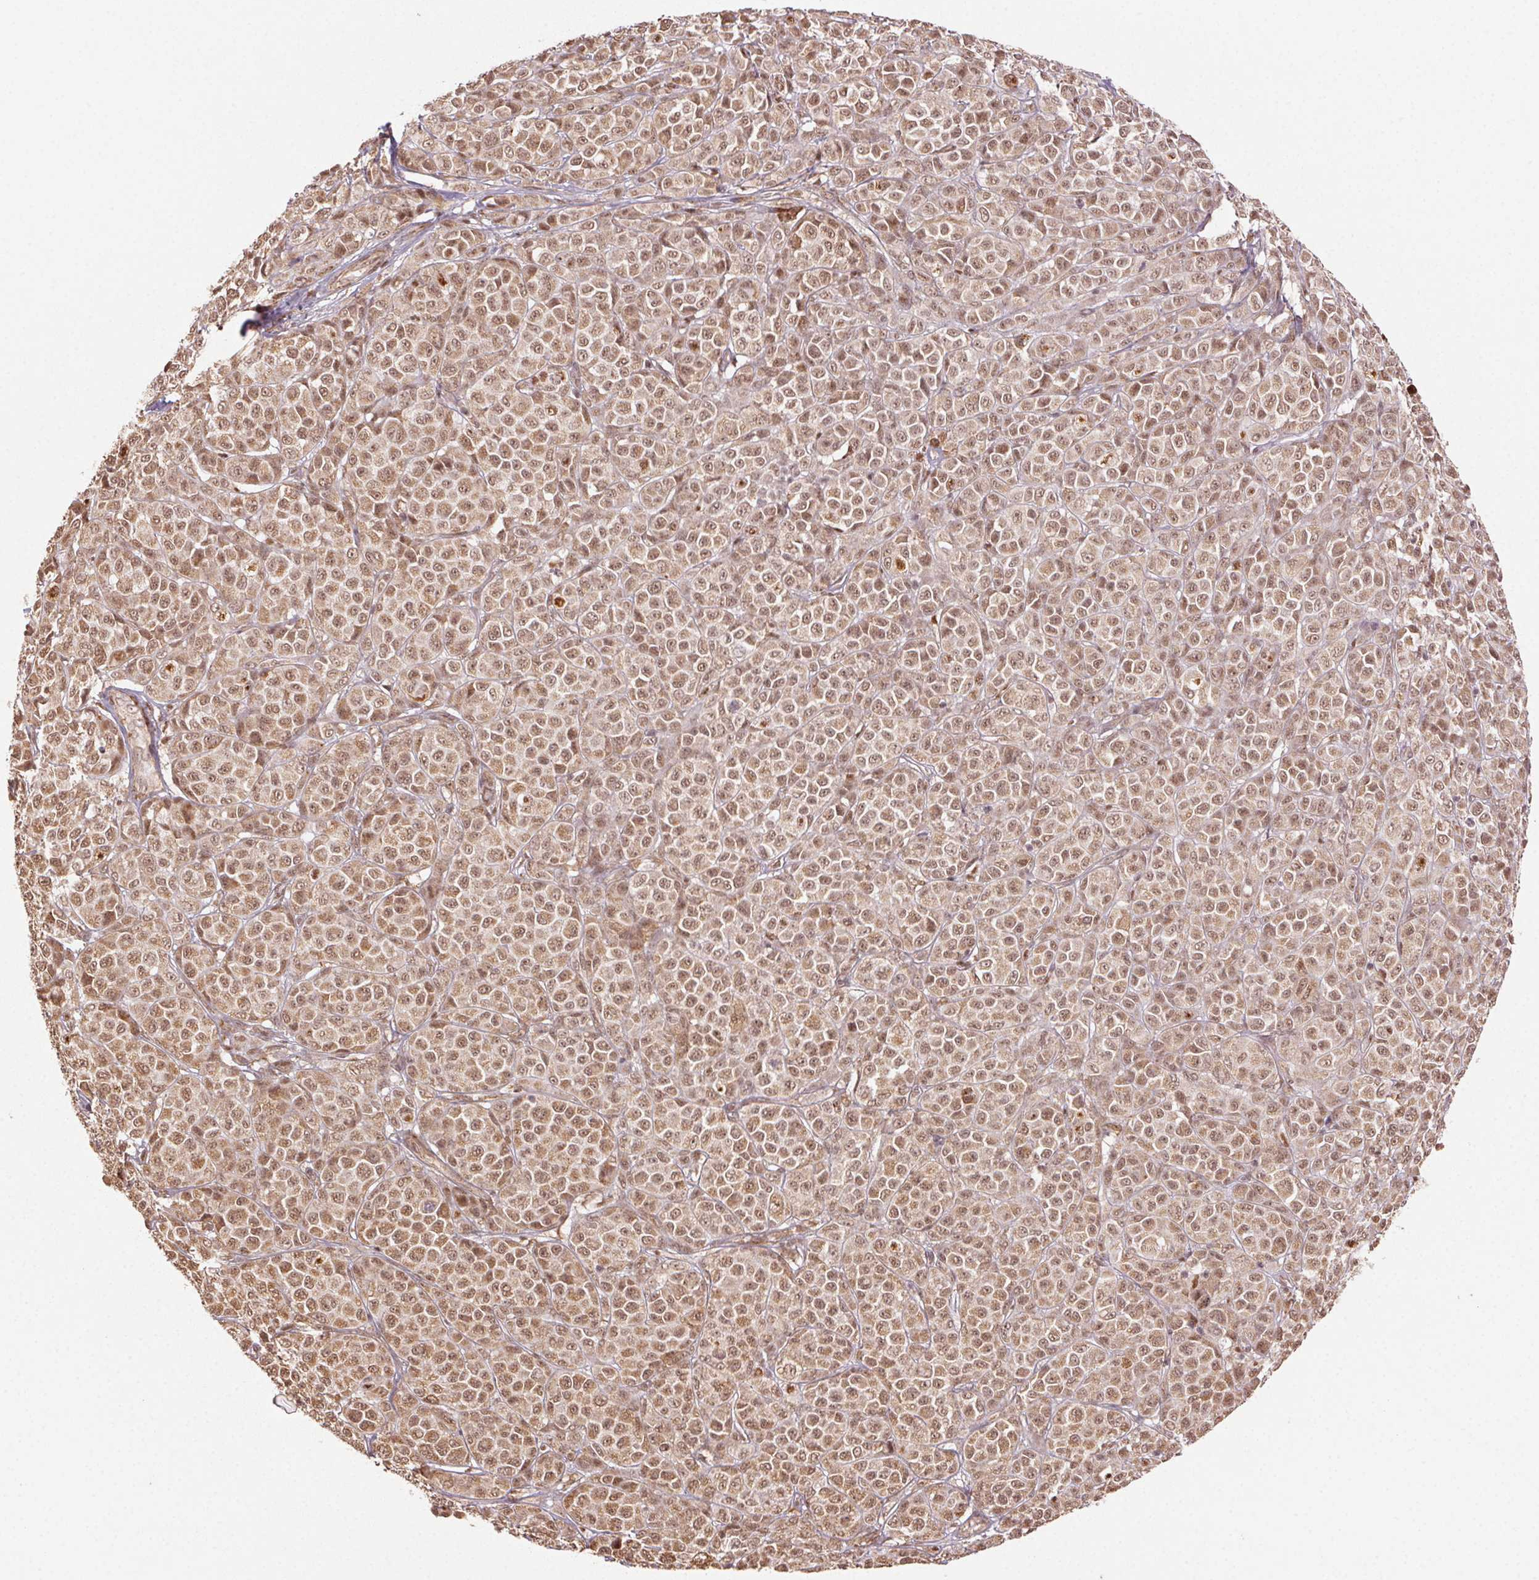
{"staining": {"intensity": "moderate", "quantity": ">75%", "location": "nuclear"}, "tissue": "melanoma", "cell_type": "Tumor cells", "image_type": "cancer", "snomed": [{"axis": "morphology", "description": "Malignant melanoma, NOS"}, {"axis": "topography", "description": "Skin"}], "caption": "Immunohistochemical staining of human melanoma demonstrates medium levels of moderate nuclear positivity in about >75% of tumor cells. (Stains: DAB in brown, nuclei in blue, Microscopy: brightfield microscopy at high magnification).", "gene": "TREML4", "patient": {"sex": "male", "age": 89}}